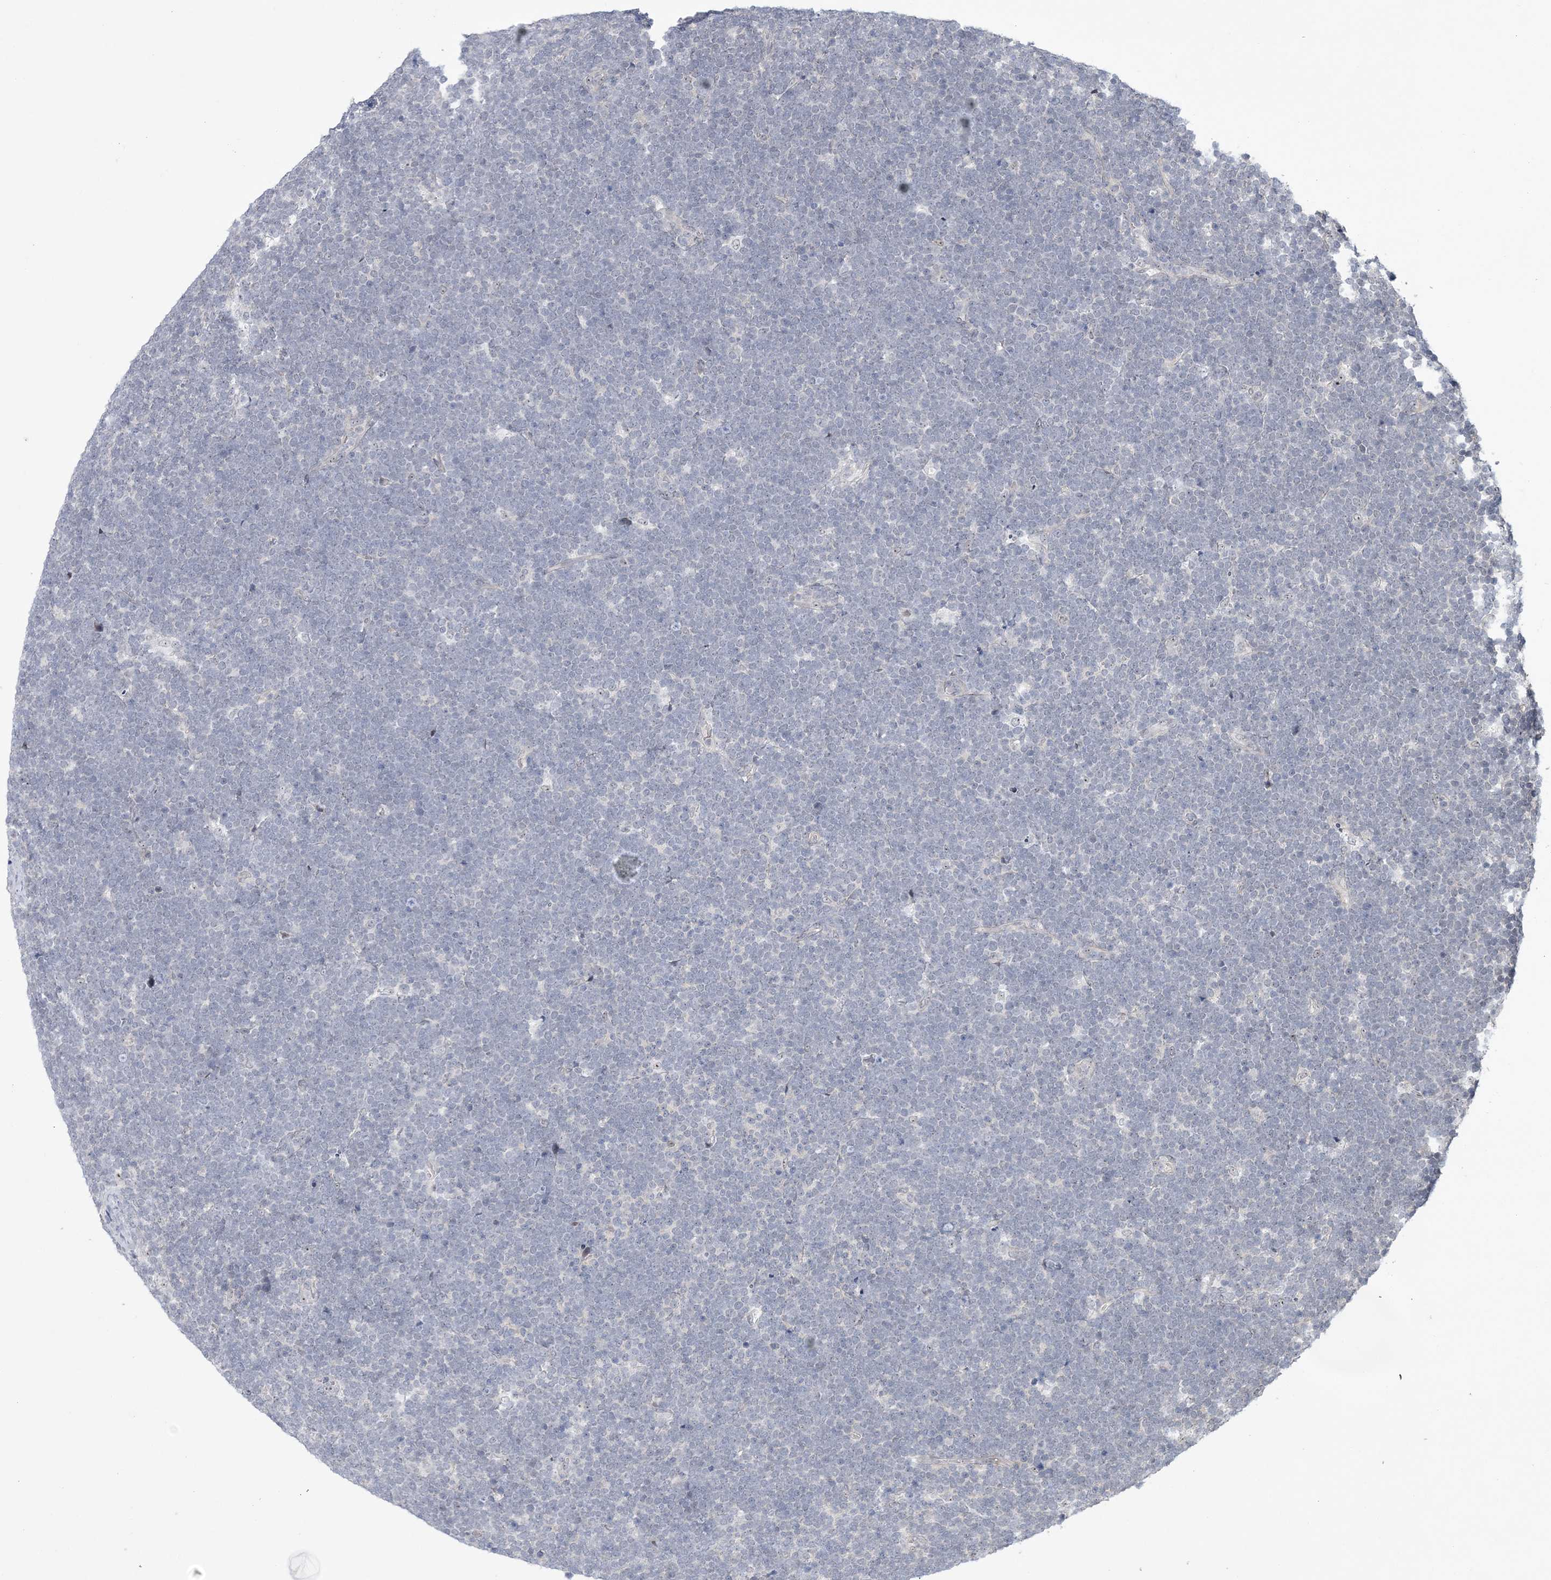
{"staining": {"intensity": "negative", "quantity": "none", "location": "none"}, "tissue": "lymphoma", "cell_type": "Tumor cells", "image_type": "cancer", "snomed": [{"axis": "morphology", "description": "Malignant lymphoma, non-Hodgkin's type, High grade"}, {"axis": "topography", "description": "Lymph node"}], "caption": "Immunohistochemical staining of lymphoma reveals no significant staining in tumor cells.", "gene": "HOMEZ", "patient": {"sex": "male", "age": 13}}